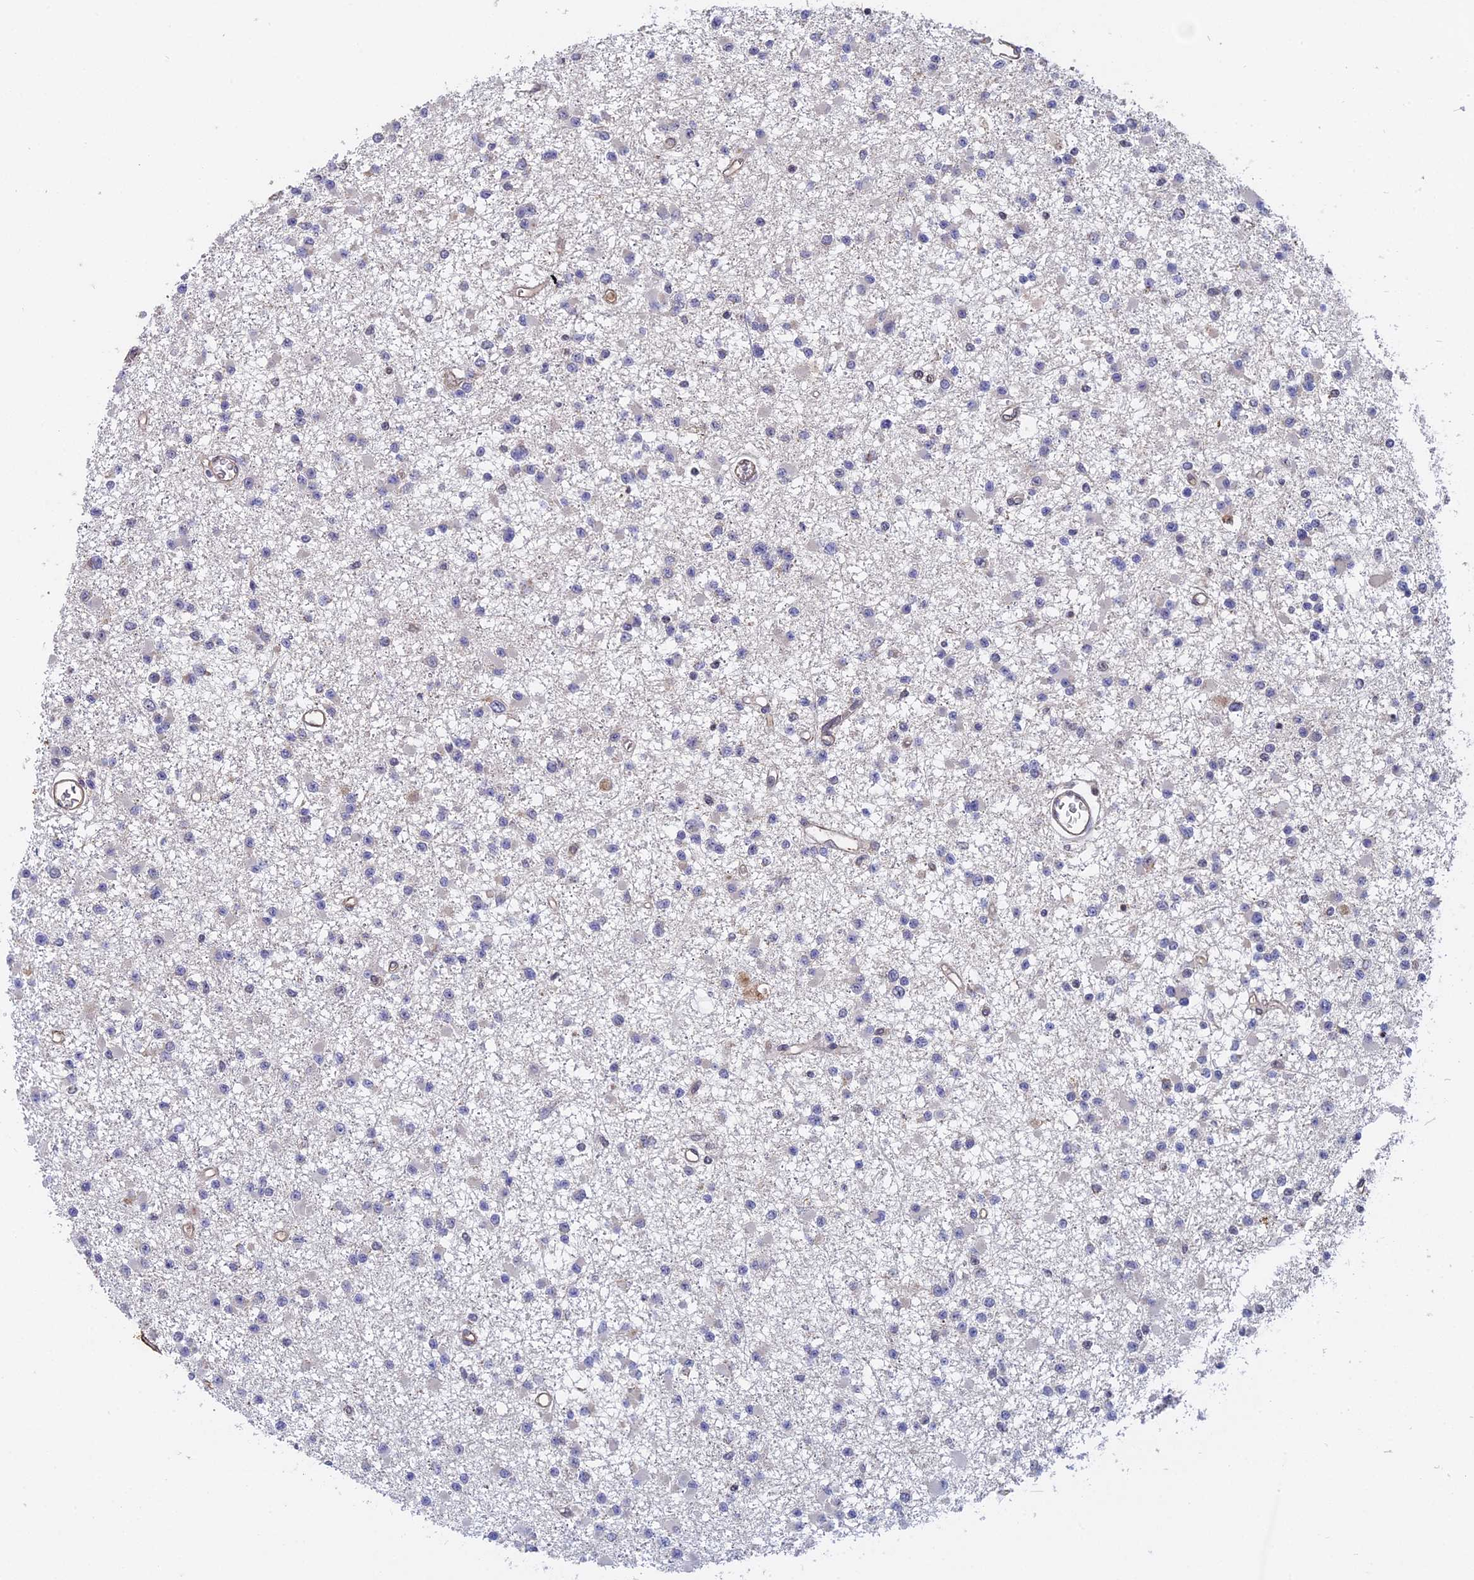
{"staining": {"intensity": "negative", "quantity": "none", "location": "none"}, "tissue": "glioma", "cell_type": "Tumor cells", "image_type": "cancer", "snomed": [{"axis": "morphology", "description": "Glioma, malignant, Low grade"}, {"axis": "topography", "description": "Brain"}], "caption": "Tumor cells show no significant protein positivity in low-grade glioma (malignant).", "gene": "FAM98C", "patient": {"sex": "female", "age": 22}}